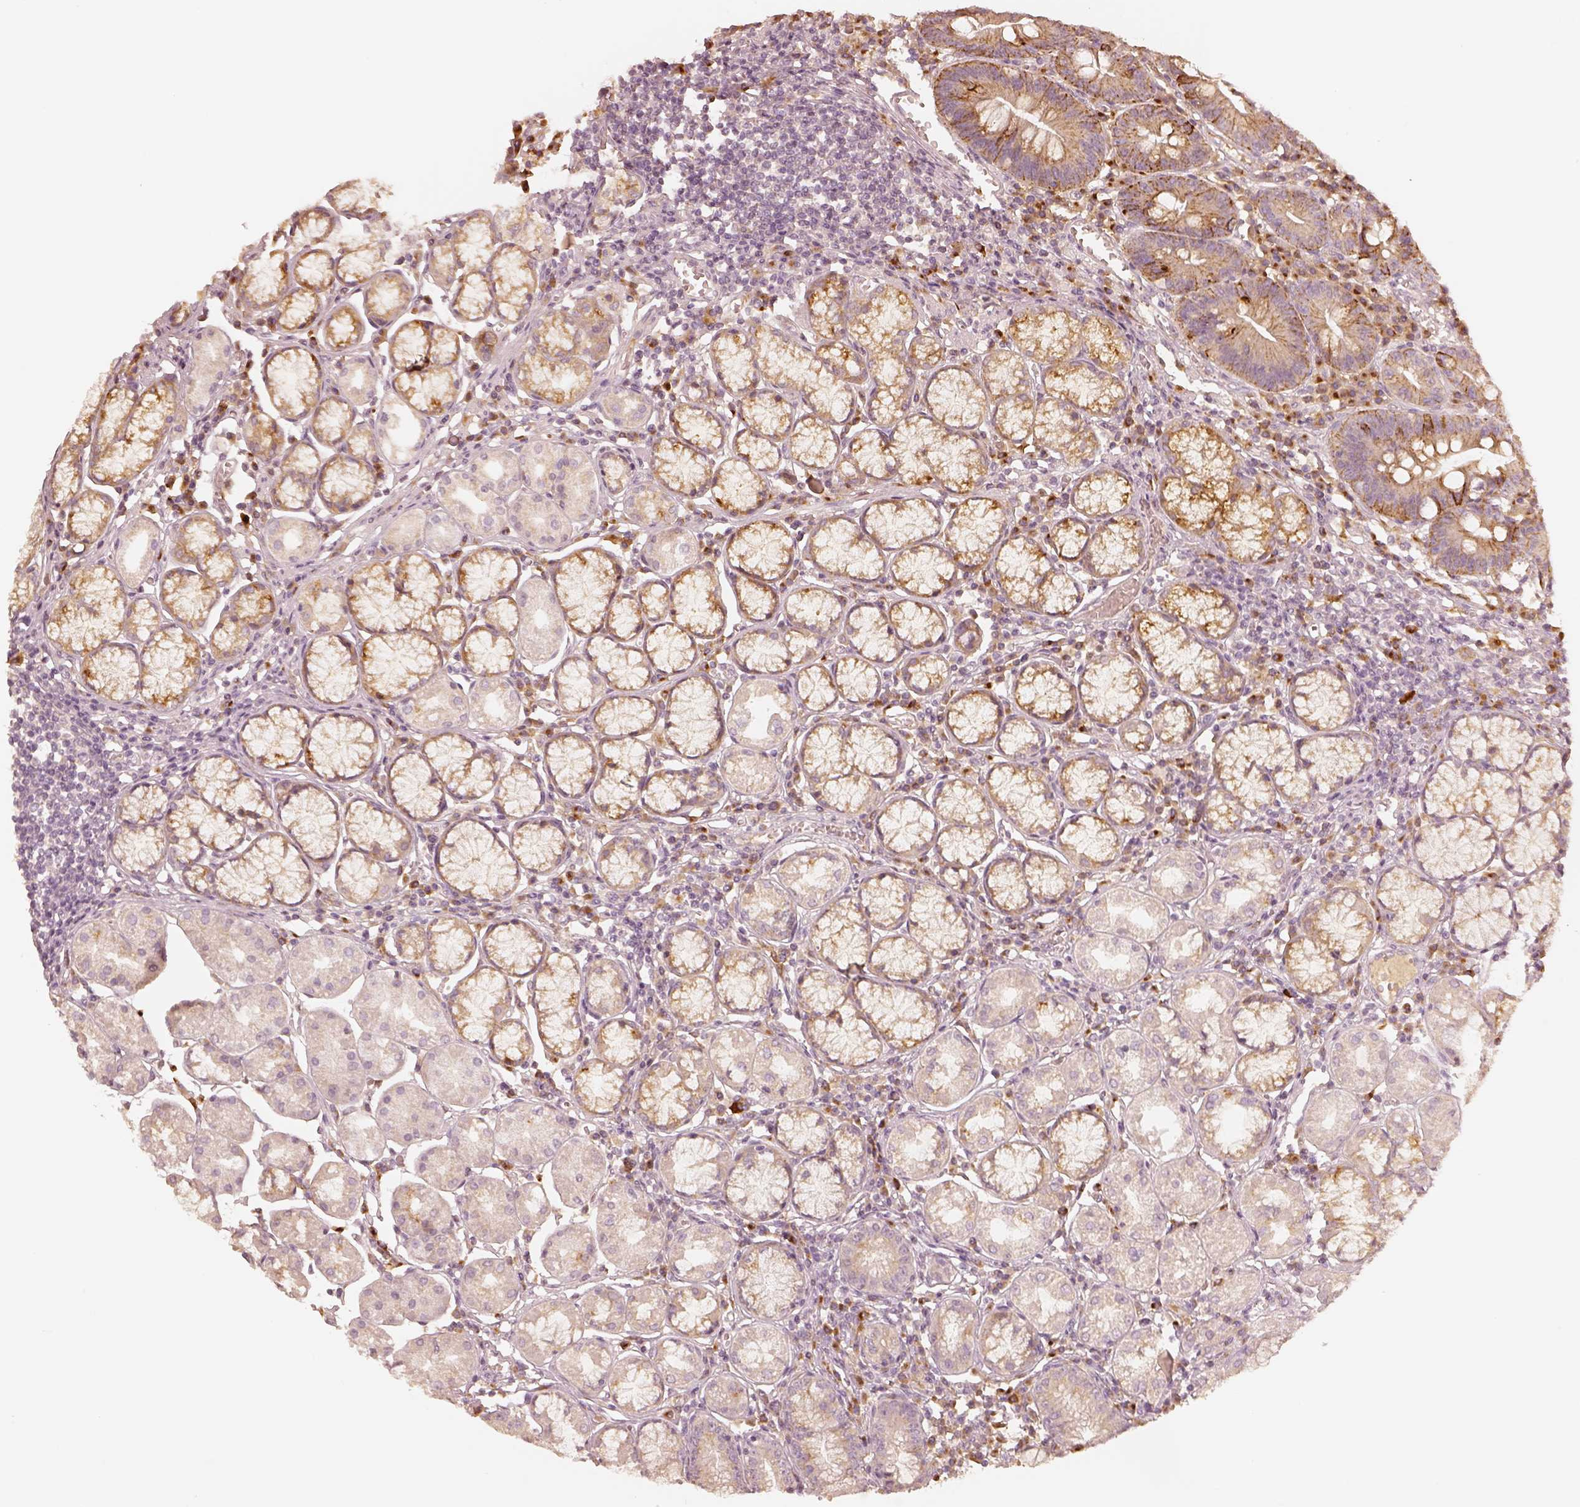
{"staining": {"intensity": "weak", "quantity": "25%-75%", "location": "cytoplasmic/membranous"}, "tissue": "stomach", "cell_type": "Glandular cells", "image_type": "normal", "snomed": [{"axis": "morphology", "description": "Normal tissue, NOS"}, {"axis": "topography", "description": "Stomach"}], "caption": "Immunohistochemistry staining of normal stomach, which reveals low levels of weak cytoplasmic/membranous staining in approximately 25%-75% of glandular cells indicating weak cytoplasmic/membranous protein expression. The staining was performed using DAB (brown) for protein detection and nuclei were counterstained in hematoxylin (blue).", "gene": "GORASP2", "patient": {"sex": "male", "age": 55}}